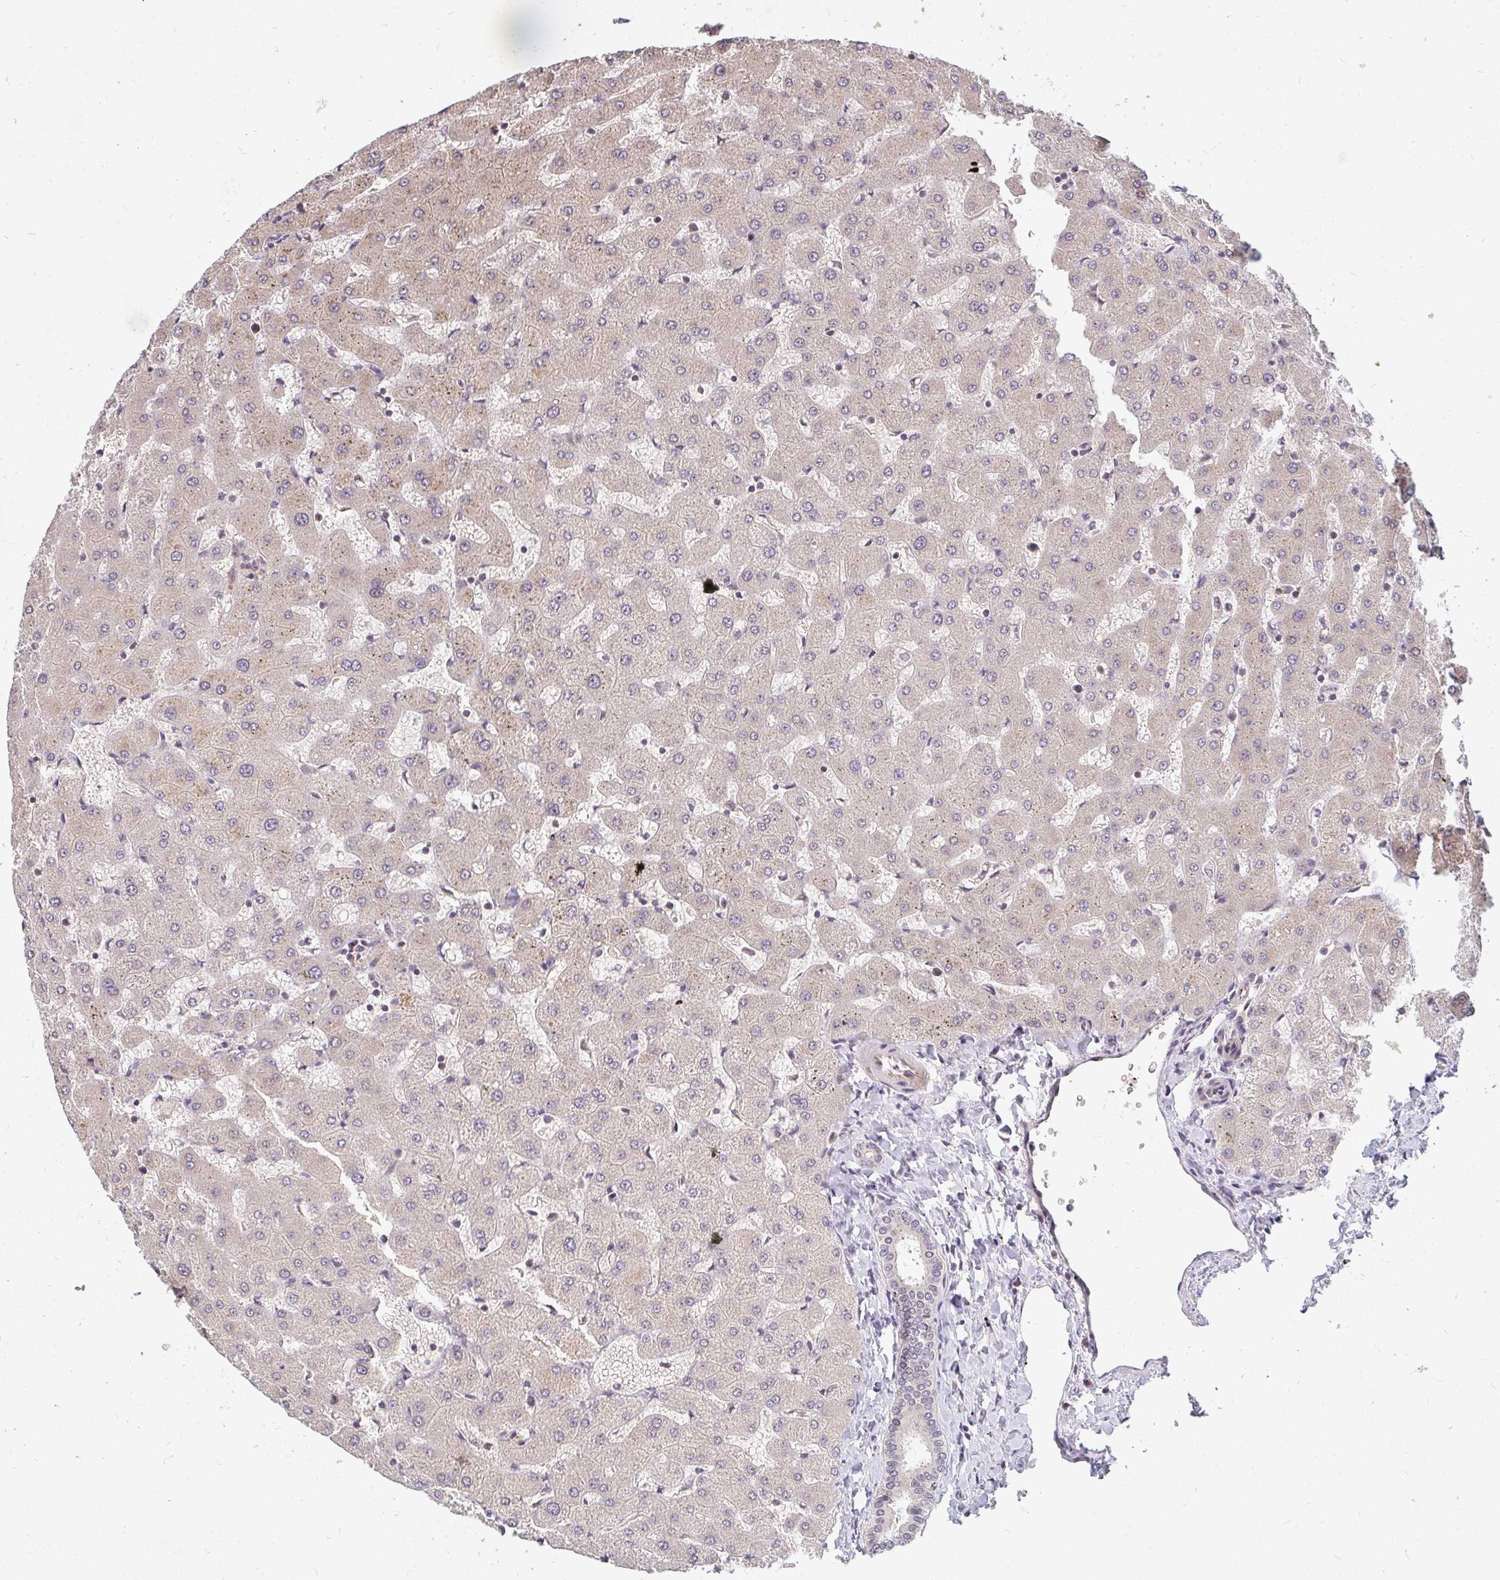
{"staining": {"intensity": "weak", "quantity": "<25%", "location": "cytoplasmic/membranous"}, "tissue": "liver", "cell_type": "Cholangiocytes", "image_type": "normal", "snomed": [{"axis": "morphology", "description": "Normal tissue, NOS"}, {"axis": "topography", "description": "Liver"}], "caption": "Immunohistochemistry (IHC) image of unremarkable human liver stained for a protein (brown), which demonstrates no expression in cholangiocytes. (Immunohistochemistry (IHC), brightfield microscopy, high magnification).", "gene": "GTF3C6", "patient": {"sex": "female", "age": 63}}